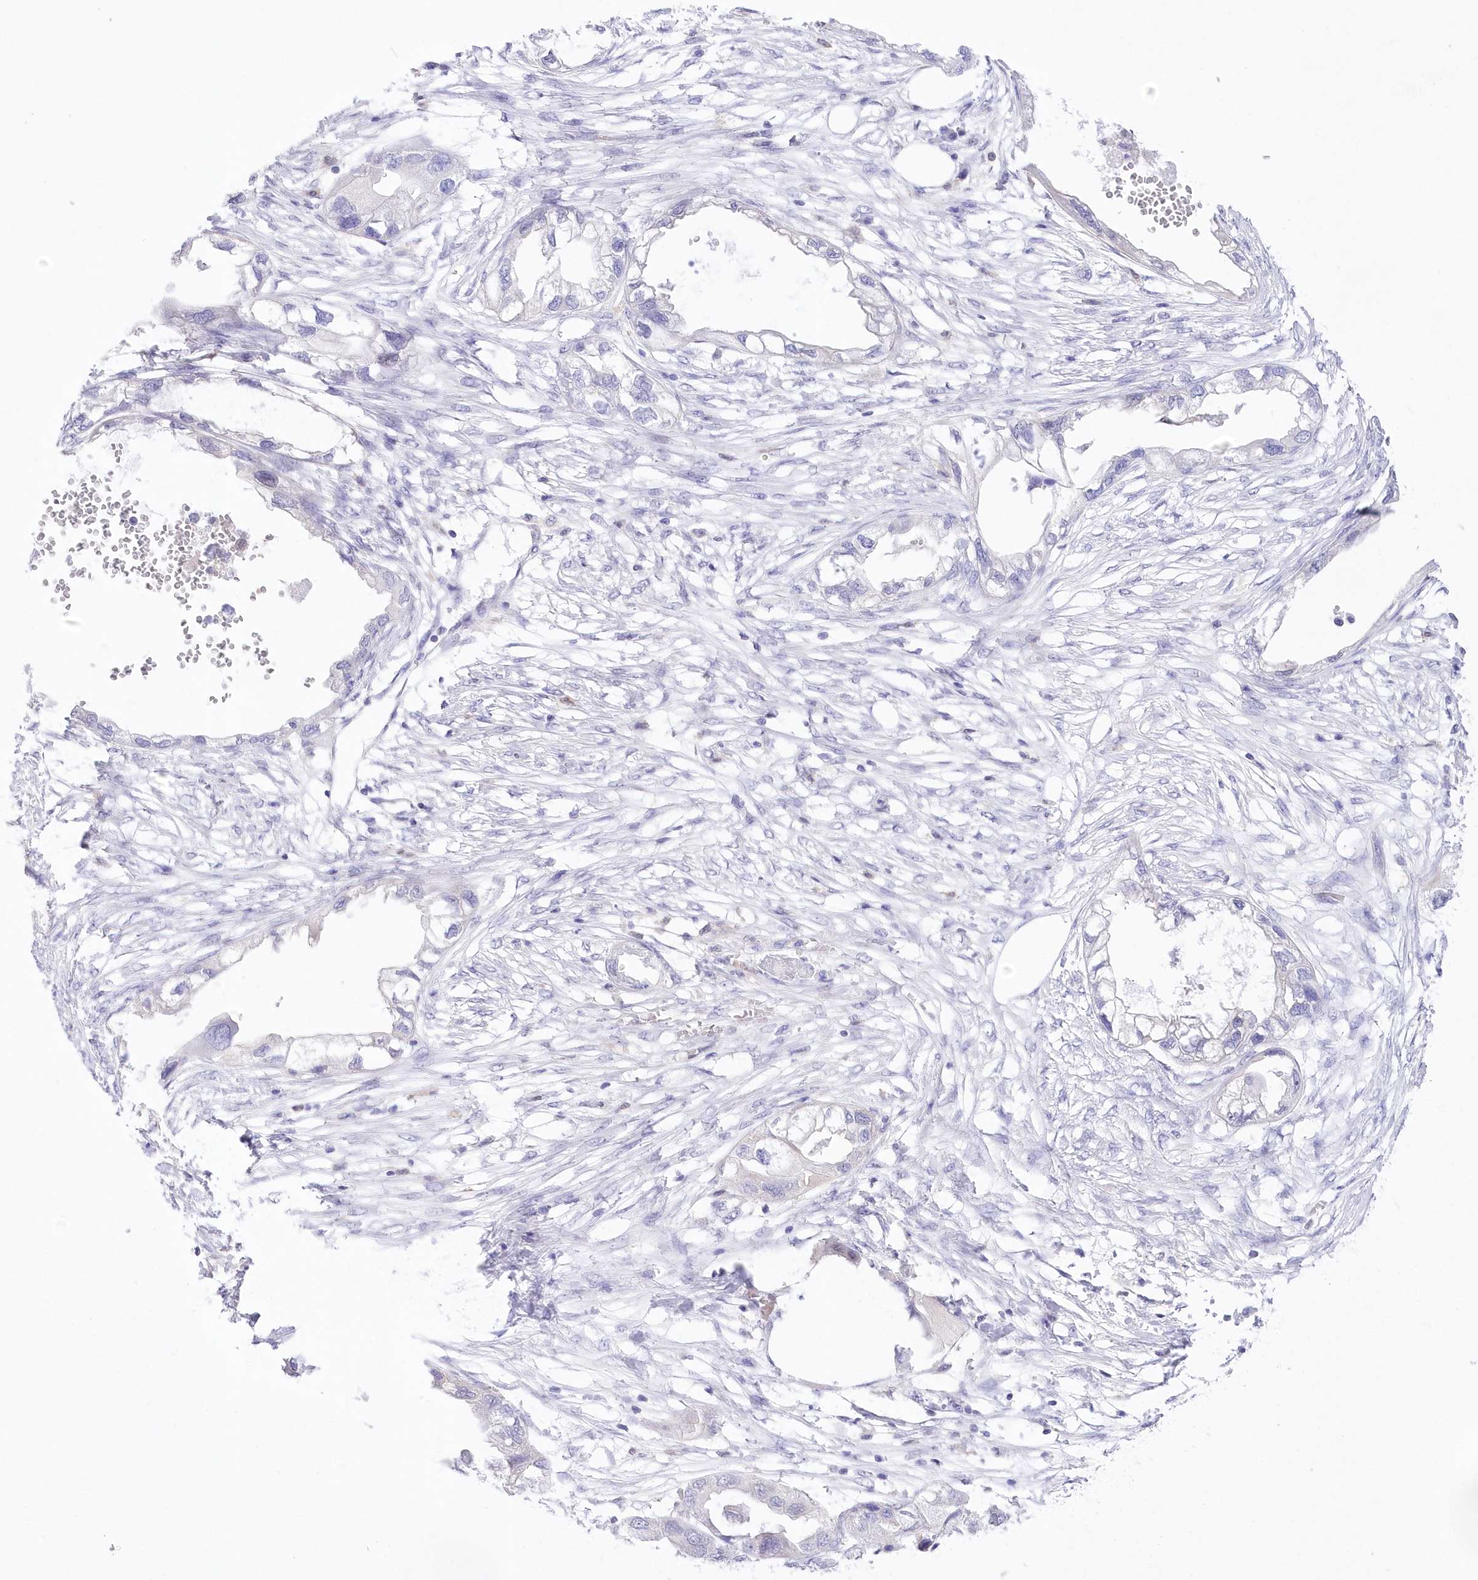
{"staining": {"intensity": "negative", "quantity": "none", "location": "none"}, "tissue": "endometrial cancer", "cell_type": "Tumor cells", "image_type": "cancer", "snomed": [{"axis": "morphology", "description": "Adenocarcinoma, NOS"}, {"axis": "morphology", "description": "Adenocarcinoma, metastatic, NOS"}, {"axis": "topography", "description": "Adipose tissue"}, {"axis": "topography", "description": "Endometrium"}], "caption": "Tumor cells show no significant staining in endometrial cancer (adenocarcinoma). (DAB (3,3'-diaminobenzidine) immunohistochemistry (IHC) with hematoxylin counter stain).", "gene": "UBA6", "patient": {"sex": "female", "age": 67}}